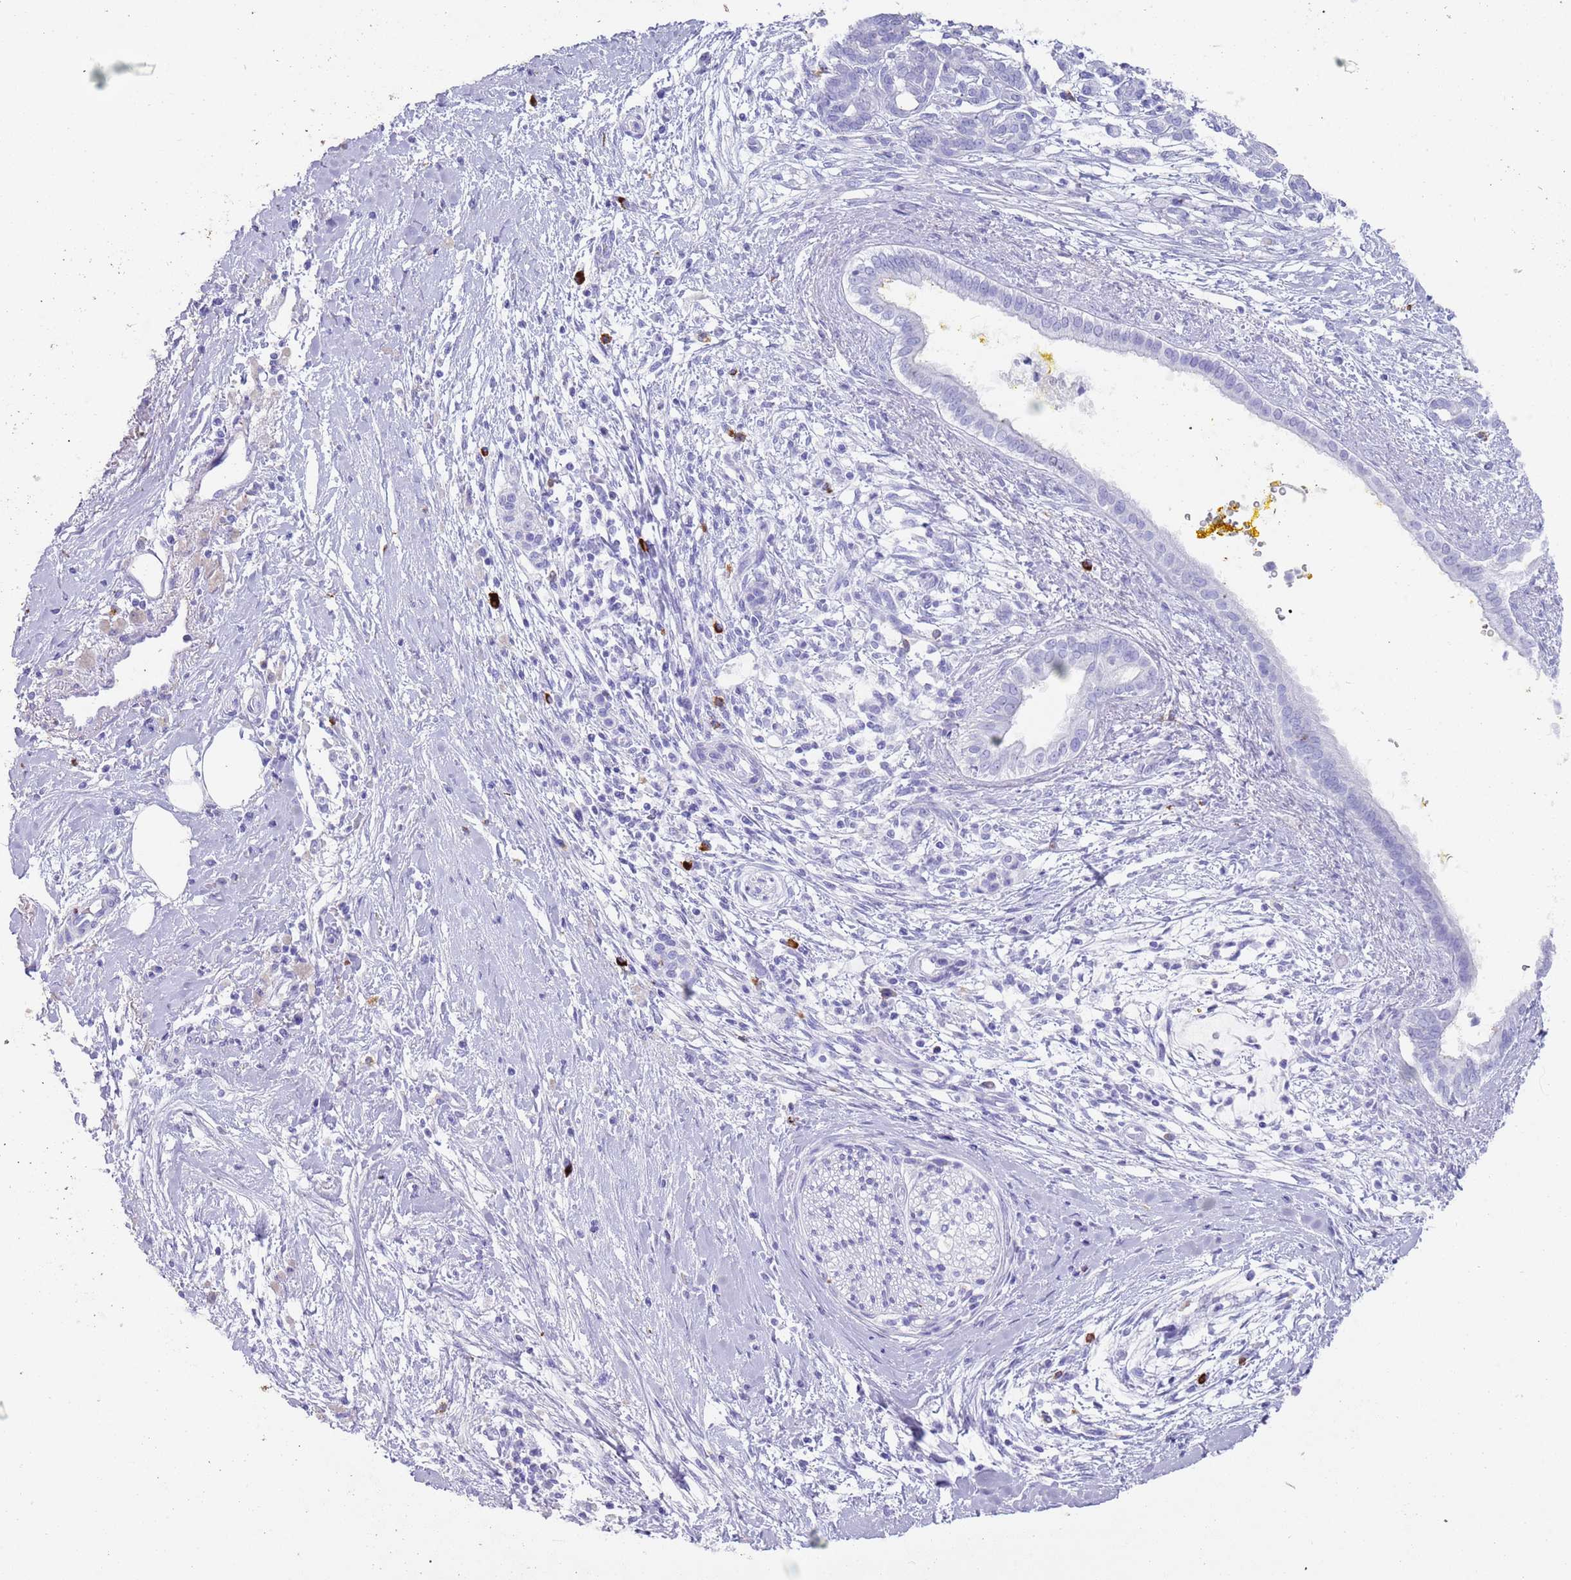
{"staining": {"intensity": "negative", "quantity": "none", "location": "none"}, "tissue": "pancreatic cancer", "cell_type": "Tumor cells", "image_type": "cancer", "snomed": [{"axis": "morphology", "description": "Adenocarcinoma, NOS"}, {"axis": "topography", "description": "Pancreas"}], "caption": "Human pancreatic adenocarcinoma stained for a protein using immunohistochemistry (IHC) shows no positivity in tumor cells.", "gene": "MYADML2", "patient": {"sex": "male", "age": 58}}